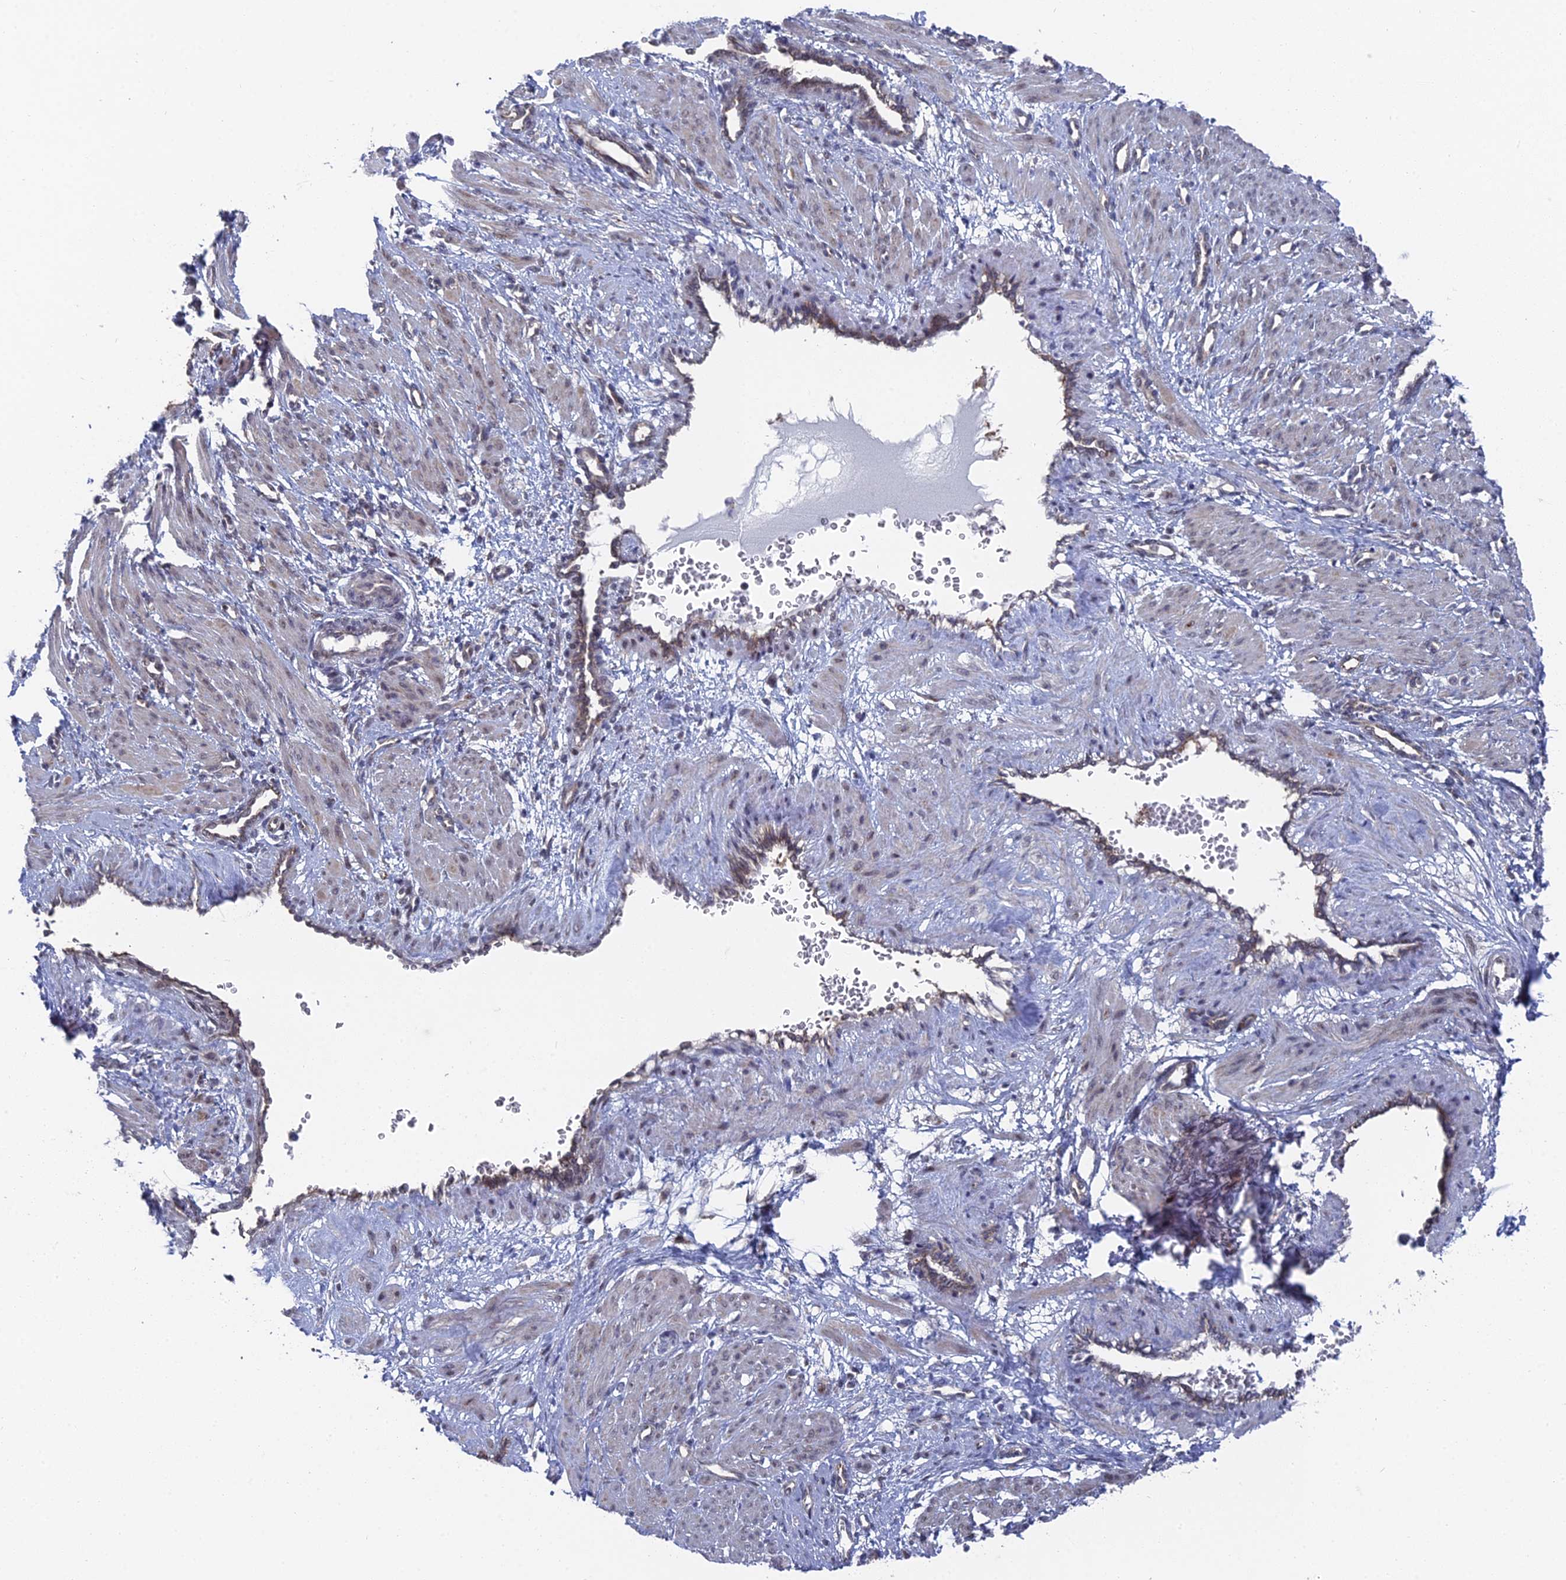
{"staining": {"intensity": "weak", "quantity": "25%-75%", "location": "cytoplasmic/membranous,nuclear"}, "tissue": "smooth muscle", "cell_type": "Smooth muscle cells", "image_type": "normal", "snomed": [{"axis": "morphology", "description": "Normal tissue, NOS"}, {"axis": "topography", "description": "Endometrium"}], "caption": "Smooth muscle stained with IHC shows weak cytoplasmic/membranous,nuclear staining in approximately 25%-75% of smooth muscle cells. Immunohistochemistry (ihc) stains the protein in brown and the nuclei are stained blue.", "gene": "FHIP2A", "patient": {"sex": "female", "age": 33}}